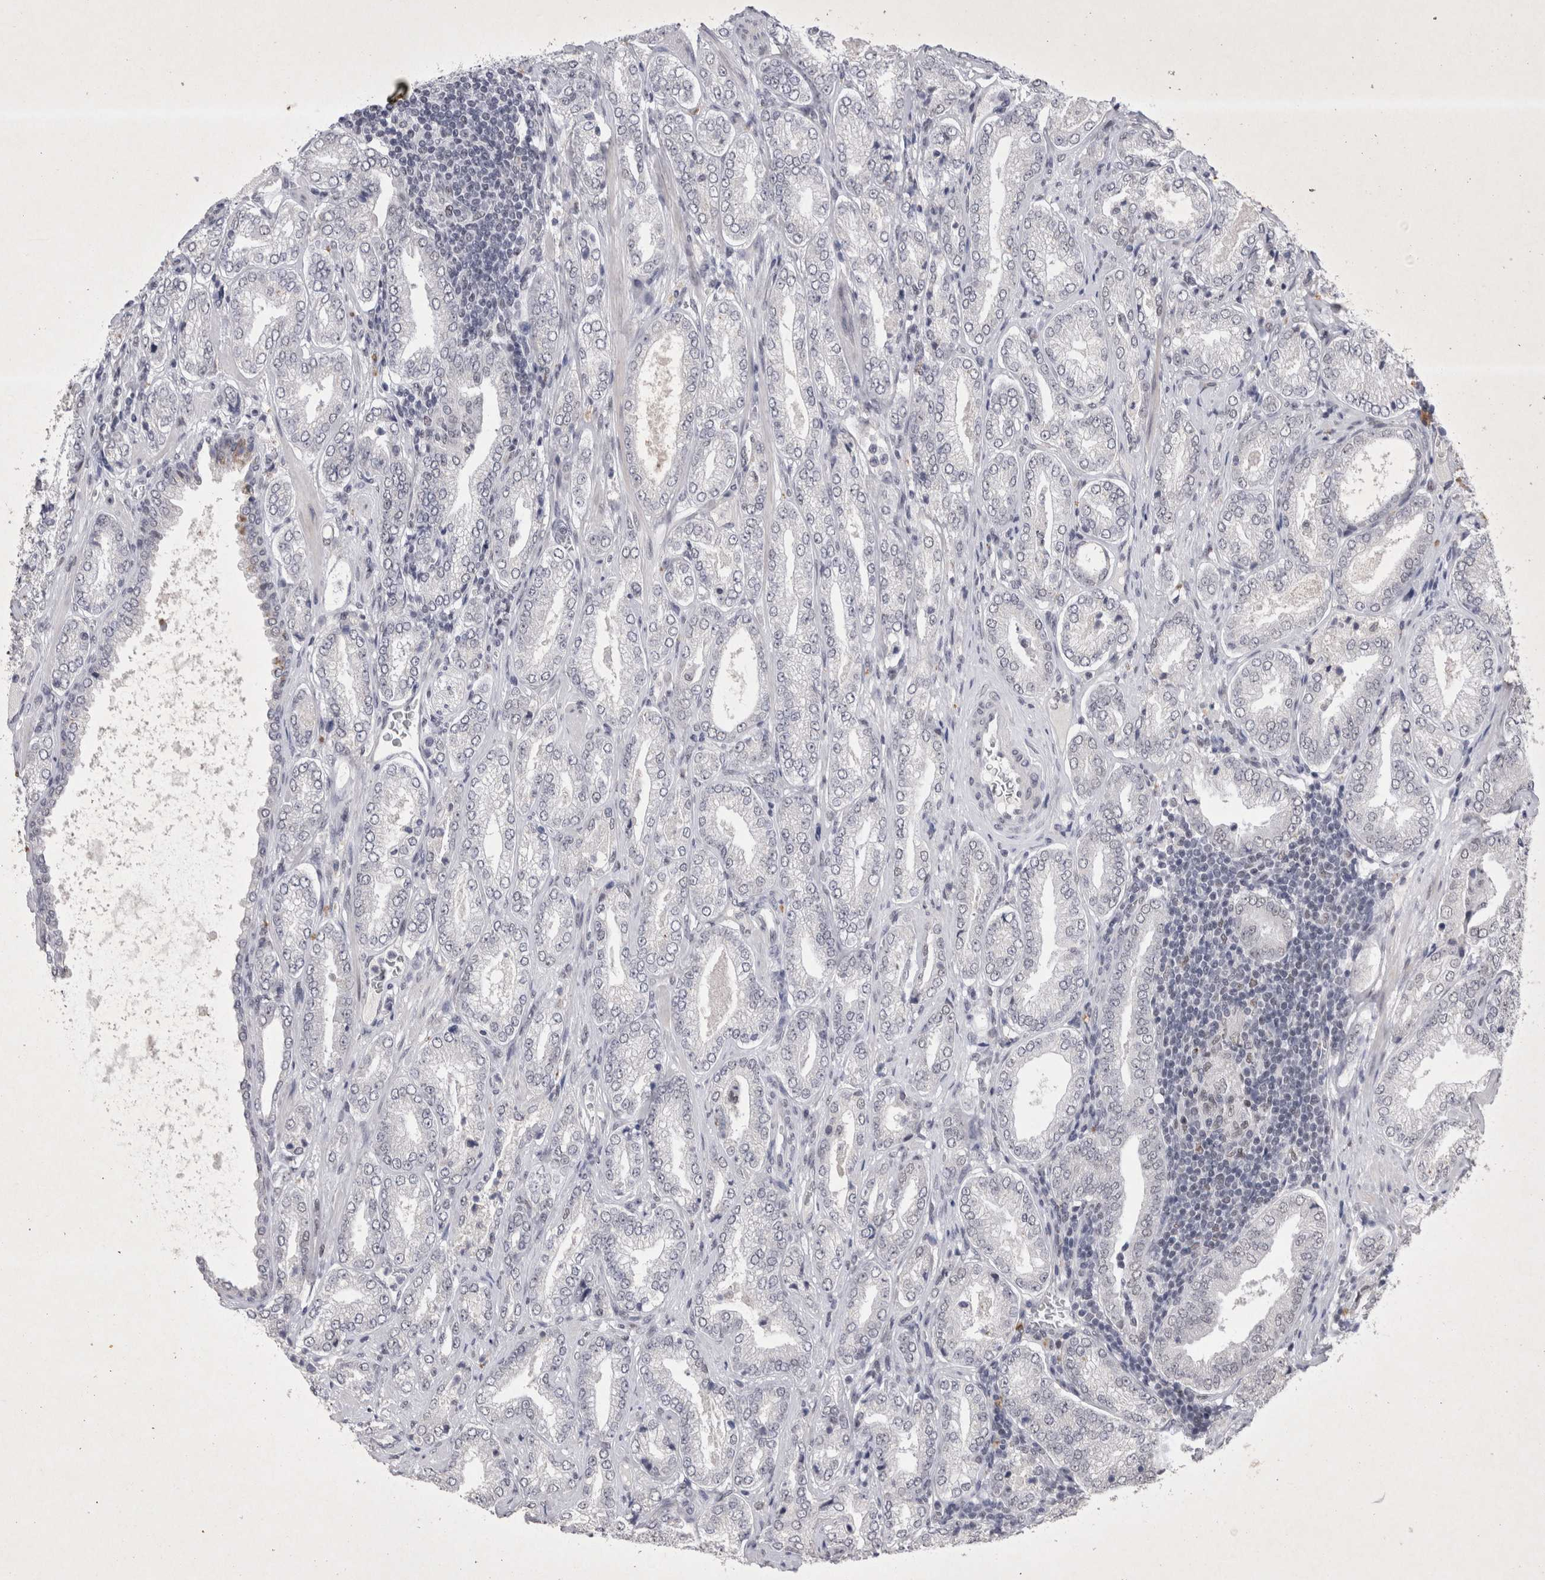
{"staining": {"intensity": "negative", "quantity": "none", "location": "none"}, "tissue": "prostate cancer", "cell_type": "Tumor cells", "image_type": "cancer", "snomed": [{"axis": "morphology", "description": "Adenocarcinoma, Low grade"}, {"axis": "topography", "description": "Prostate"}], "caption": "Immunohistochemical staining of prostate adenocarcinoma (low-grade) displays no significant staining in tumor cells.", "gene": "RBM6", "patient": {"sex": "male", "age": 62}}